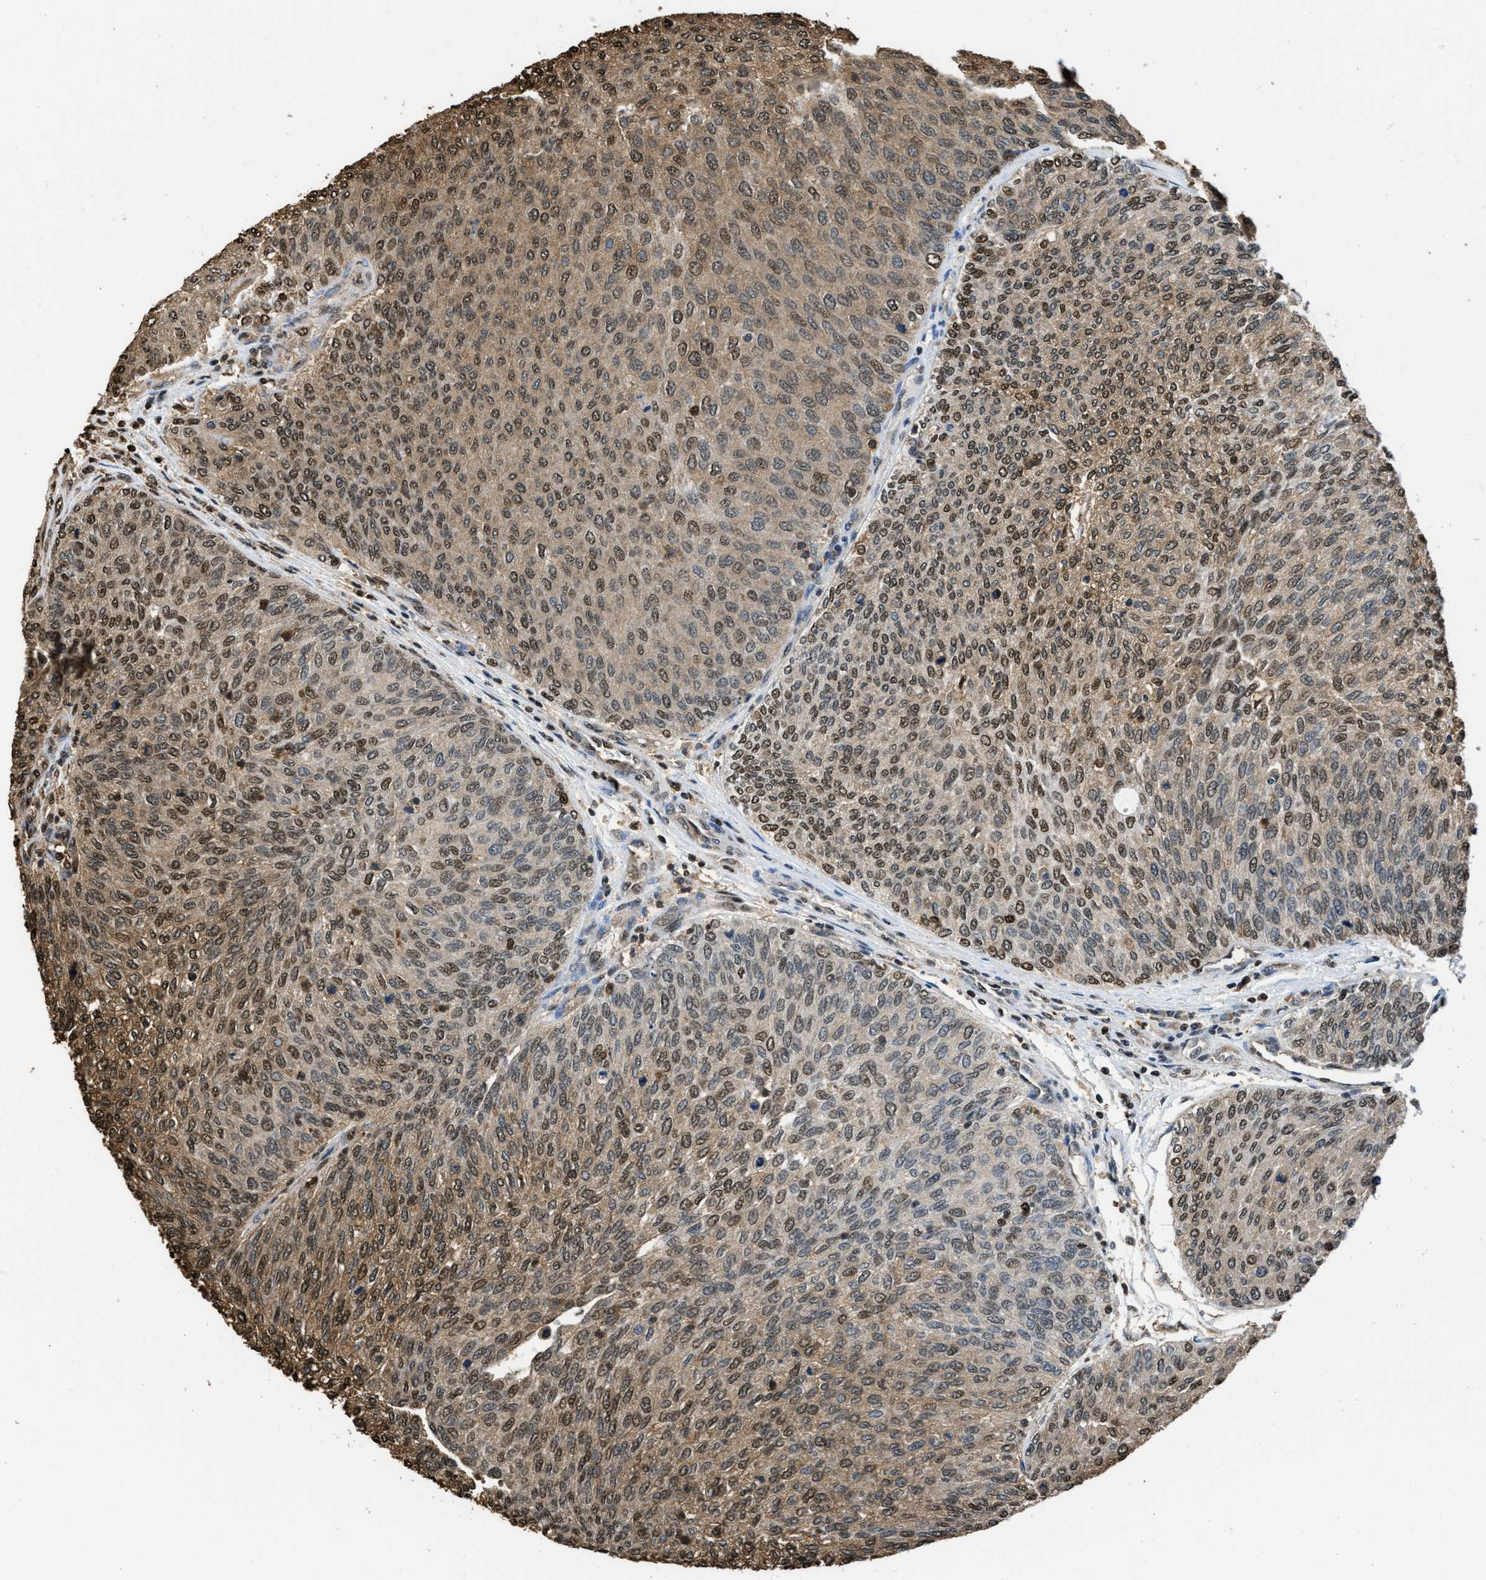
{"staining": {"intensity": "moderate", "quantity": ">75%", "location": "cytoplasmic/membranous,nuclear"}, "tissue": "urothelial cancer", "cell_type": "Tumor cells", "image_type": "cancer", "snomed": [{"axis": "morphology", "description": "Urothelial carcinoma, Low grade"}, {"axis": "topography", "description": "Urinary bladder"}], "caption": "This micrograph demonstrates IHC staining of human urothelial cancer, with medium moderate cytoplasmic/membranous and nuclear expression in approximately >75% of tumor cells.", "gene": "GAPDH", "patient": {"sex": "female", "age": 79}}